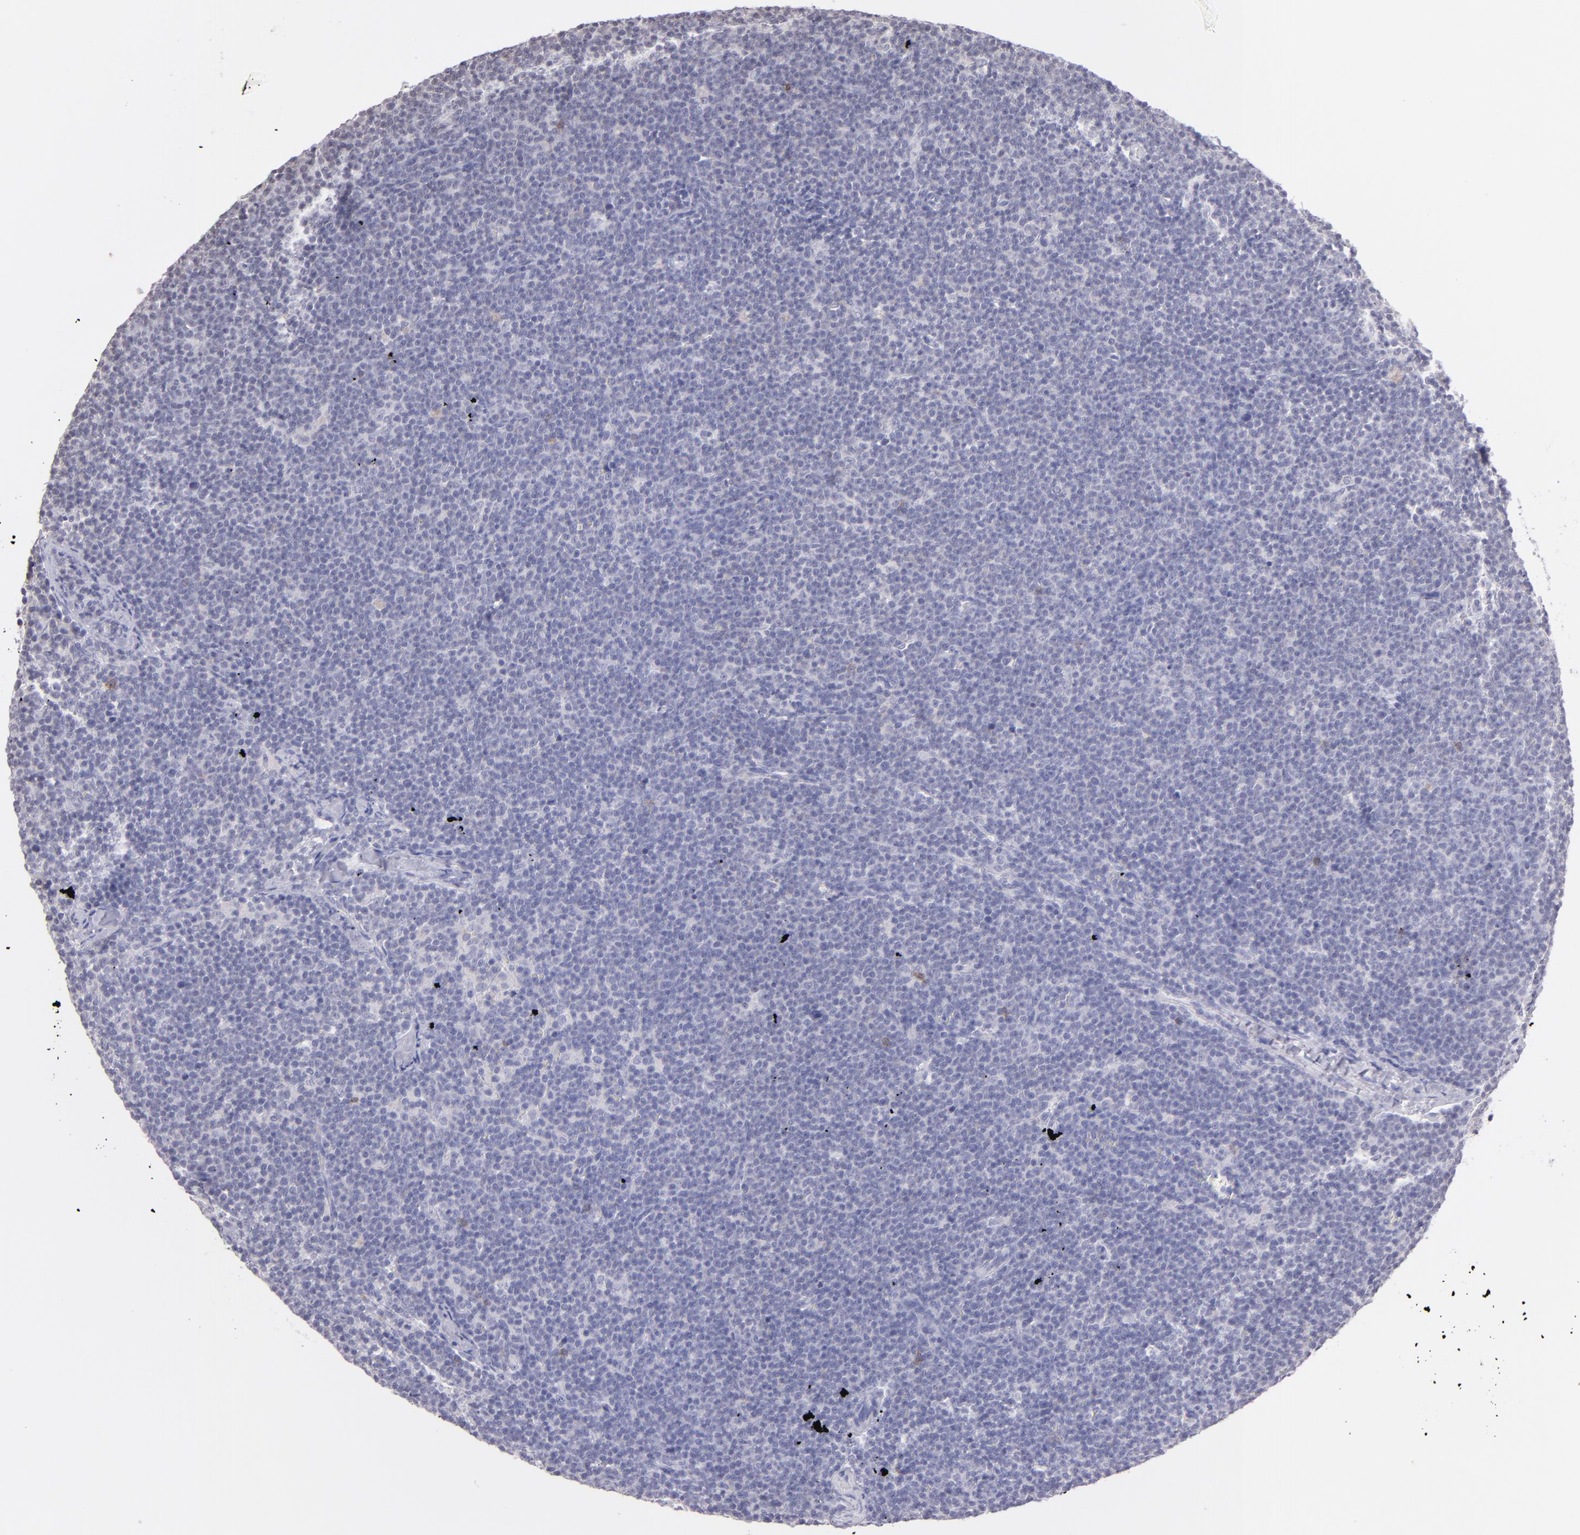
{"staining": {"intensity": "negative", "quantity": "none", "location": "none"}, "tissue": "lymphoma", "cell_type": "Tumor cells", "image_type": "cancer", "snomed": [{"axis": "morphology", "description": "Malignant lymphoma, non-Hodgkin's type, High grade"}, {"axis": "topography", "description": "Lymph node"}], "caption": "DAB immunohistochemical staining of lymphoma displays no significant expression in tumor cells. The staining is performed using DAB (3,3'-diaminobenzidine) brown chromogen with nuclei counter-stained in using hematoxylin.", "gene": "IL2RA", "patient": {"sex": "female", "age": 58}}